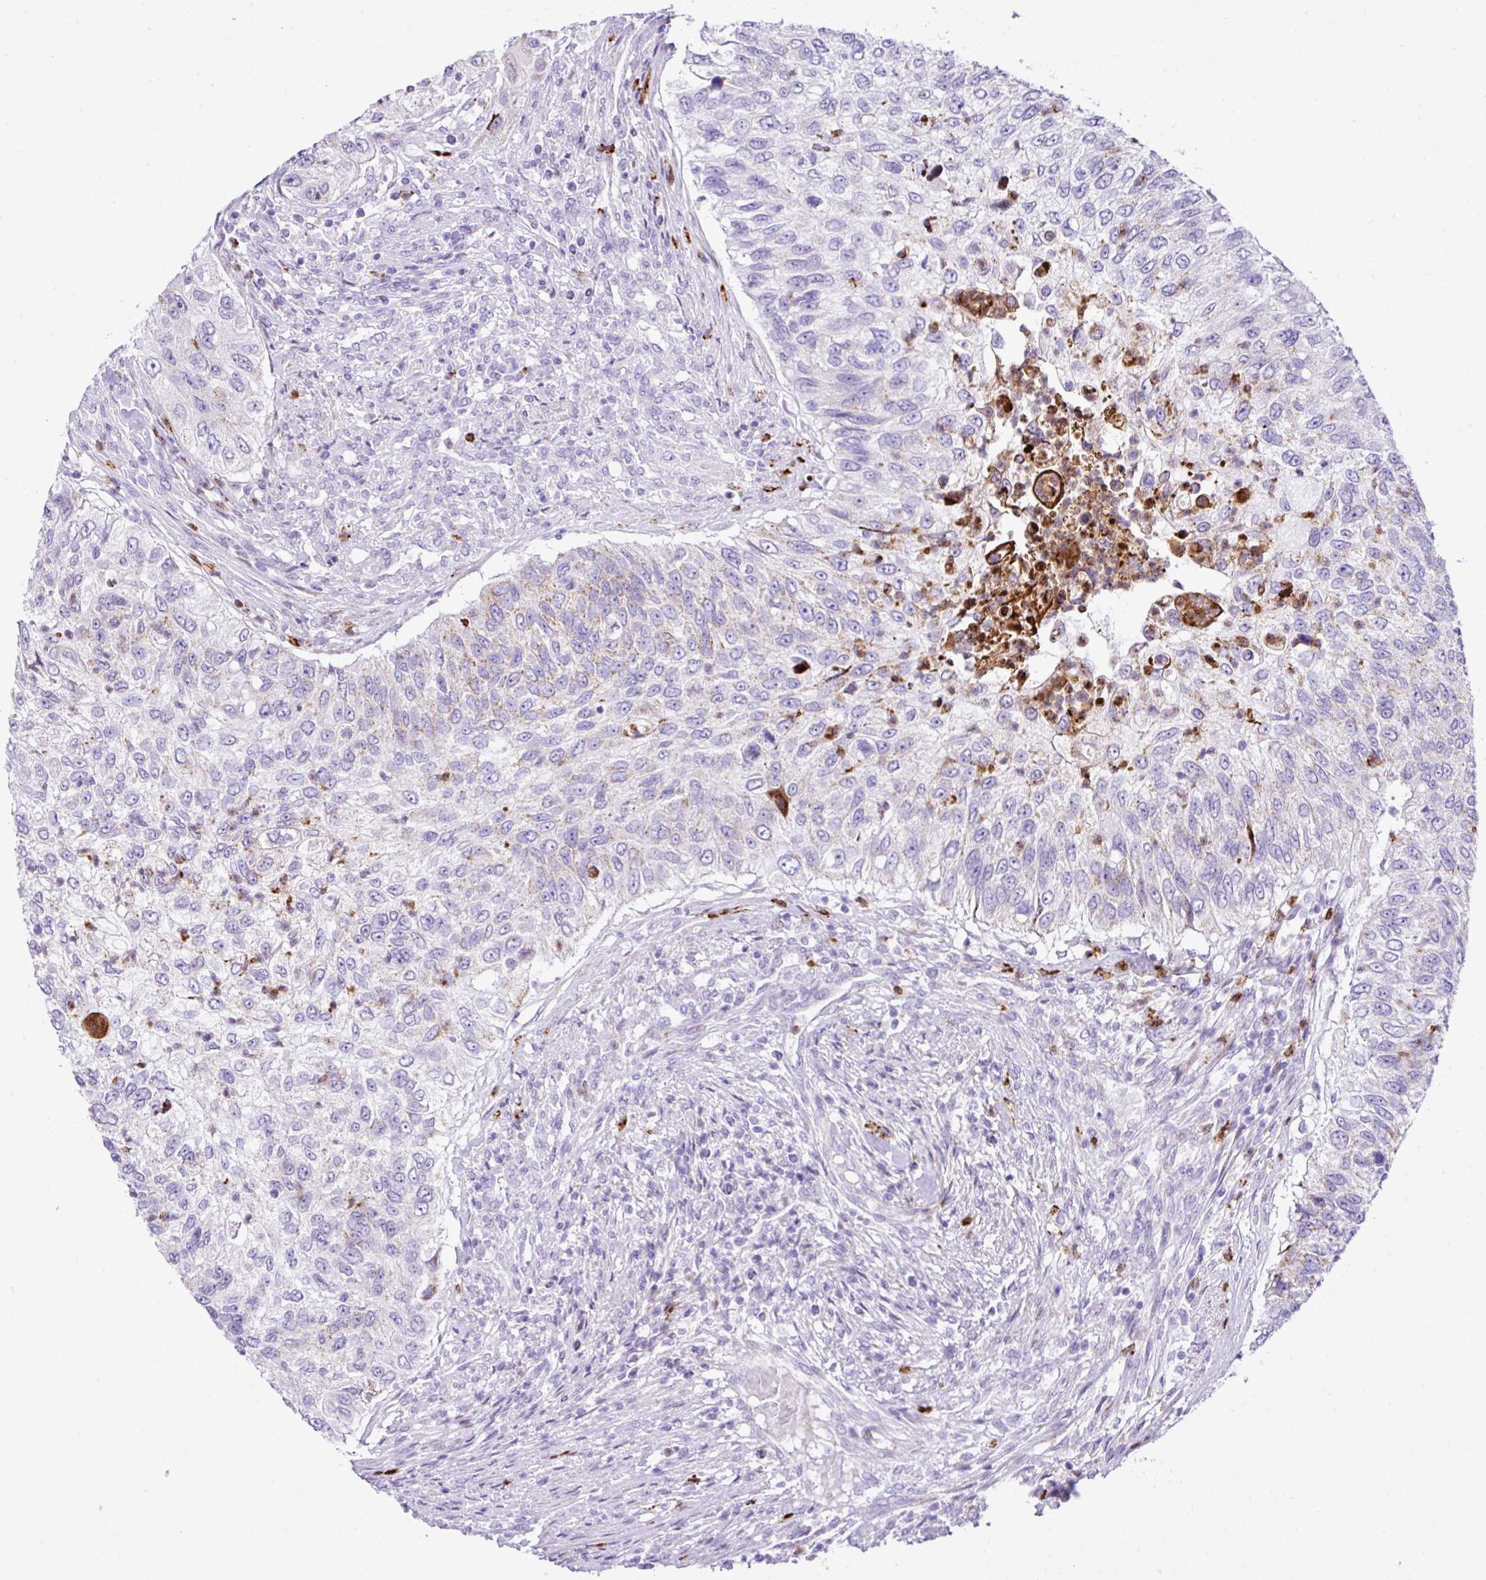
{"staining": {"intensity": "weak", "quantity": "<25%", "location": "cytoplasmic/membranous"}, "tissue": "urothelial cancer", "cell_type": "Tumor cells", "image_type": "cancer", "snomed": [{"axis": "morphology", "description": "Urothelial carcinoma, High grade"}, {"axis": "topography", "description": "Urinary bladder"}], "caption": "IHC photomicrograph of neoplastic tissue: human urothelial cancer stained with DAB (3,3'-diaminobenzidine) shows no significant protein positivity in tumor cells.", "gene": "RCAN2", "patient": {"sex": "female", "age": 60}}